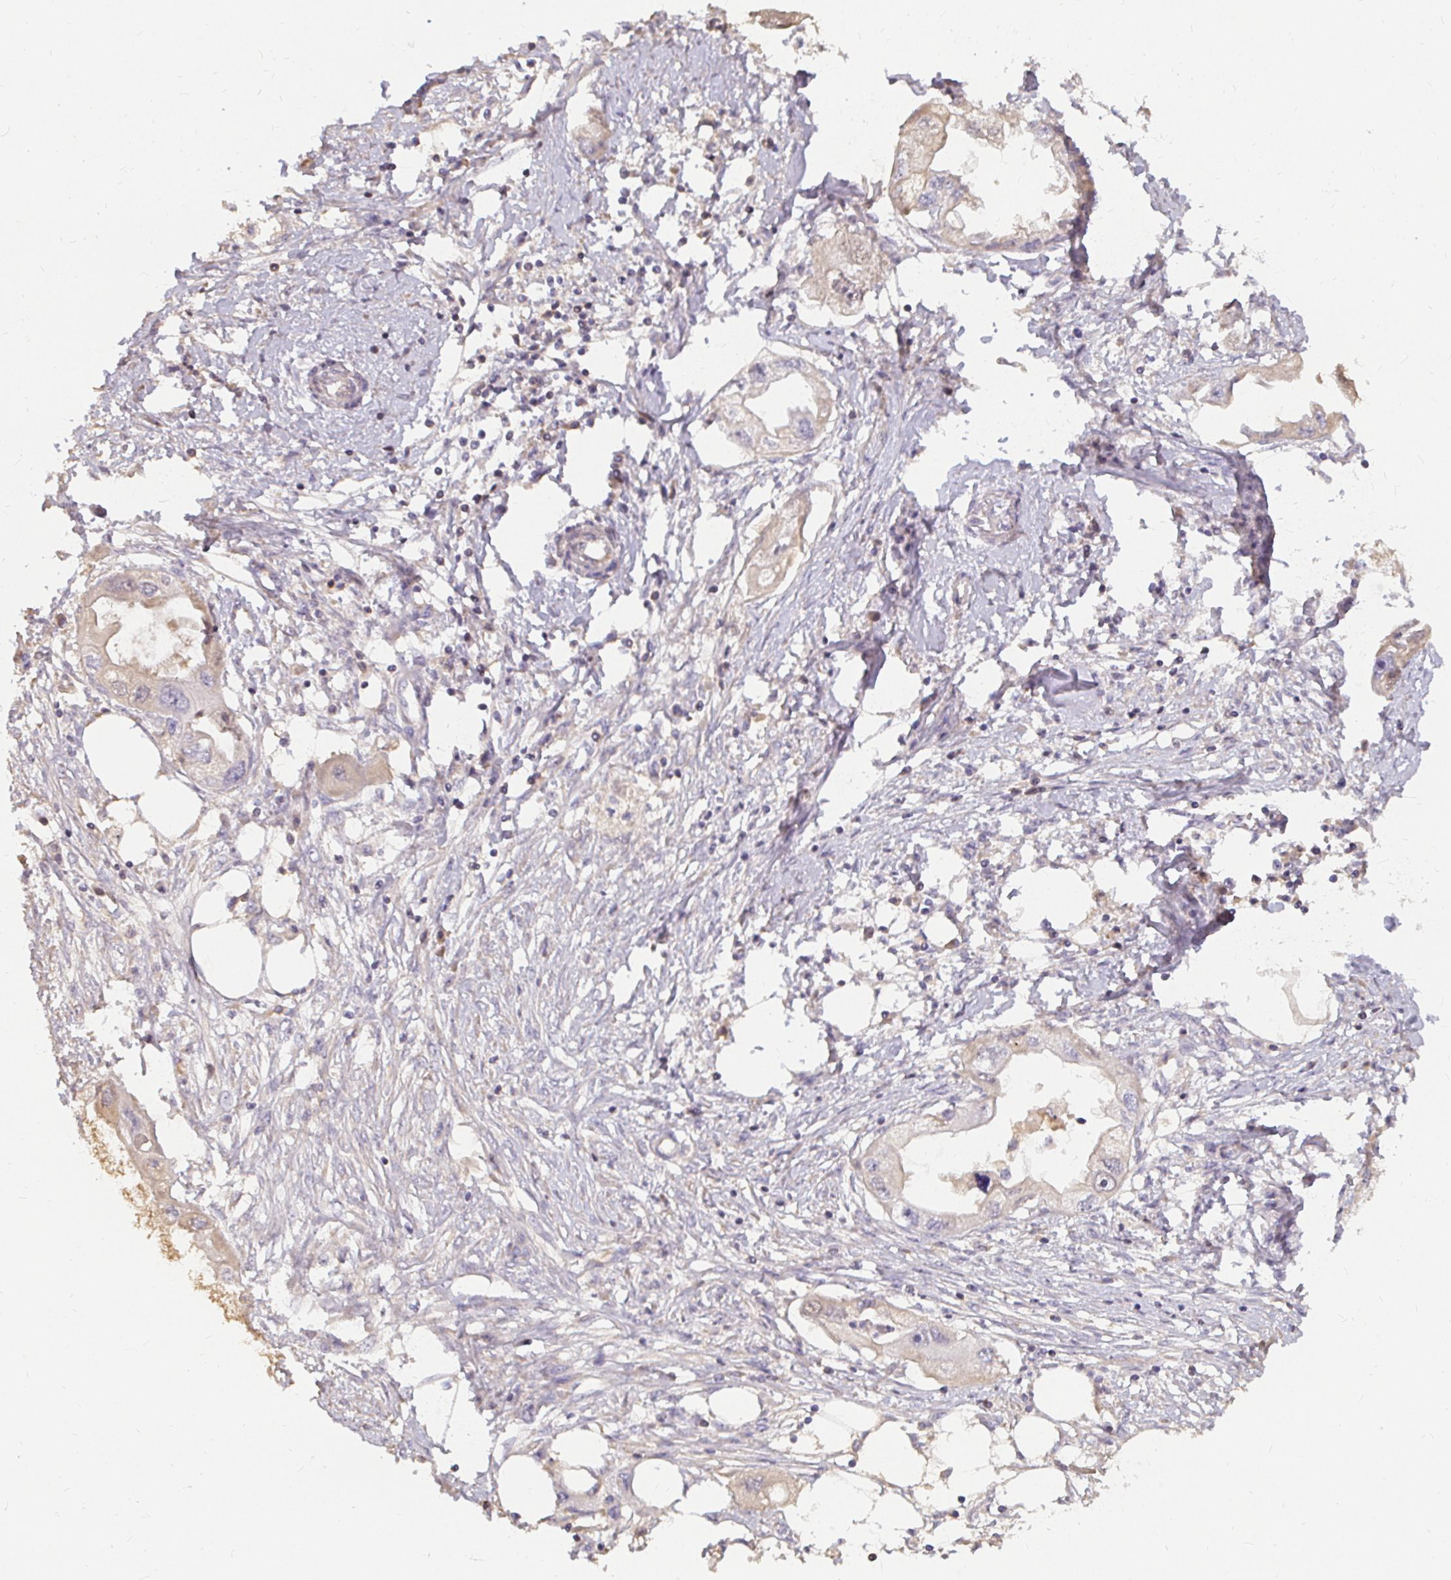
{"staining": {"intensity": "negative", "quantity": "none", "location": "none"}, "tissue": "endometrial cancer", "cell_type": "Tumor cells", "image_type": "cancer", "snomed": [{"axis": "morphology", "description": "Adenocarcinoma, NOS"}, {"axis": "morphology", "description": "Adenocarcinoma, metastatic, NOS"}, {"axis": "topography", "description": "Adipose tissue"}, {"axis": "topography", "description": "Endometrium"}], "caption": "Immunohistochemistry (IHC) of human endometrial cancer (adenocarcinoma) shows no expression in tumor cells.", "gene": "LOXL4", "patient": {"sex": "female", "age": 67}}